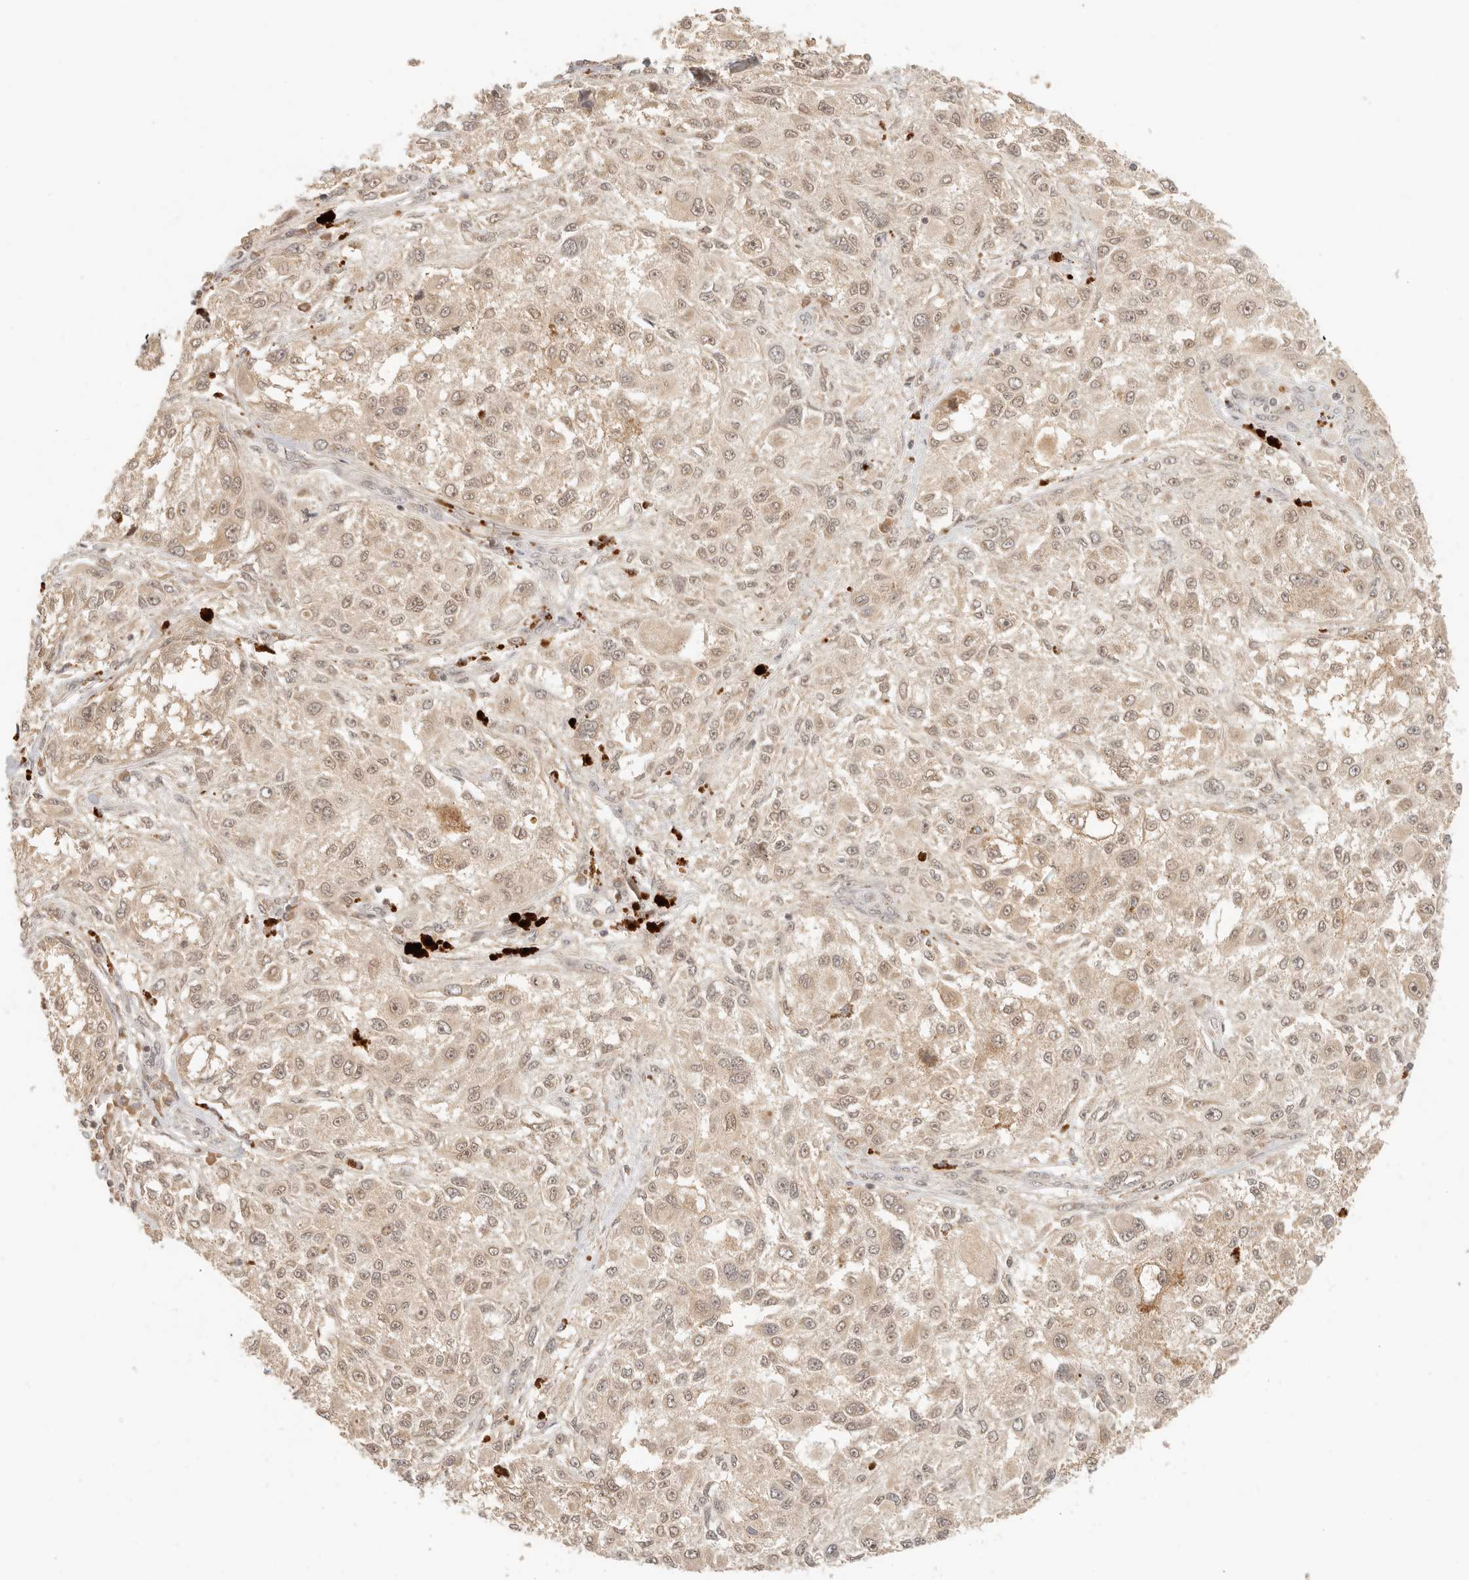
{"staining": {"intensity": "weak", "quantity": ">75%", "location": "cytoplasmic/membranous,nuclear"}, "tissue": "melanoma", "cell_type": "Tumor cells", "image_type": "cancer", "snomed": [{"axis": "morphology", "description": "Necrosis, NOS"}, {"axis": "morphology", "description": "Malignant melanoma, NOS"}, {"axis": "topography", "description": "Skin"}], "caption": "Weak cytoplasmic/membranous and nuclear positivity for a protein is identified in approximately >75% of tumor cells of malignant melanoma using immunohistochemistry.", "gene": "INTS11", "patient": {"sex": "female", "age": 87}}